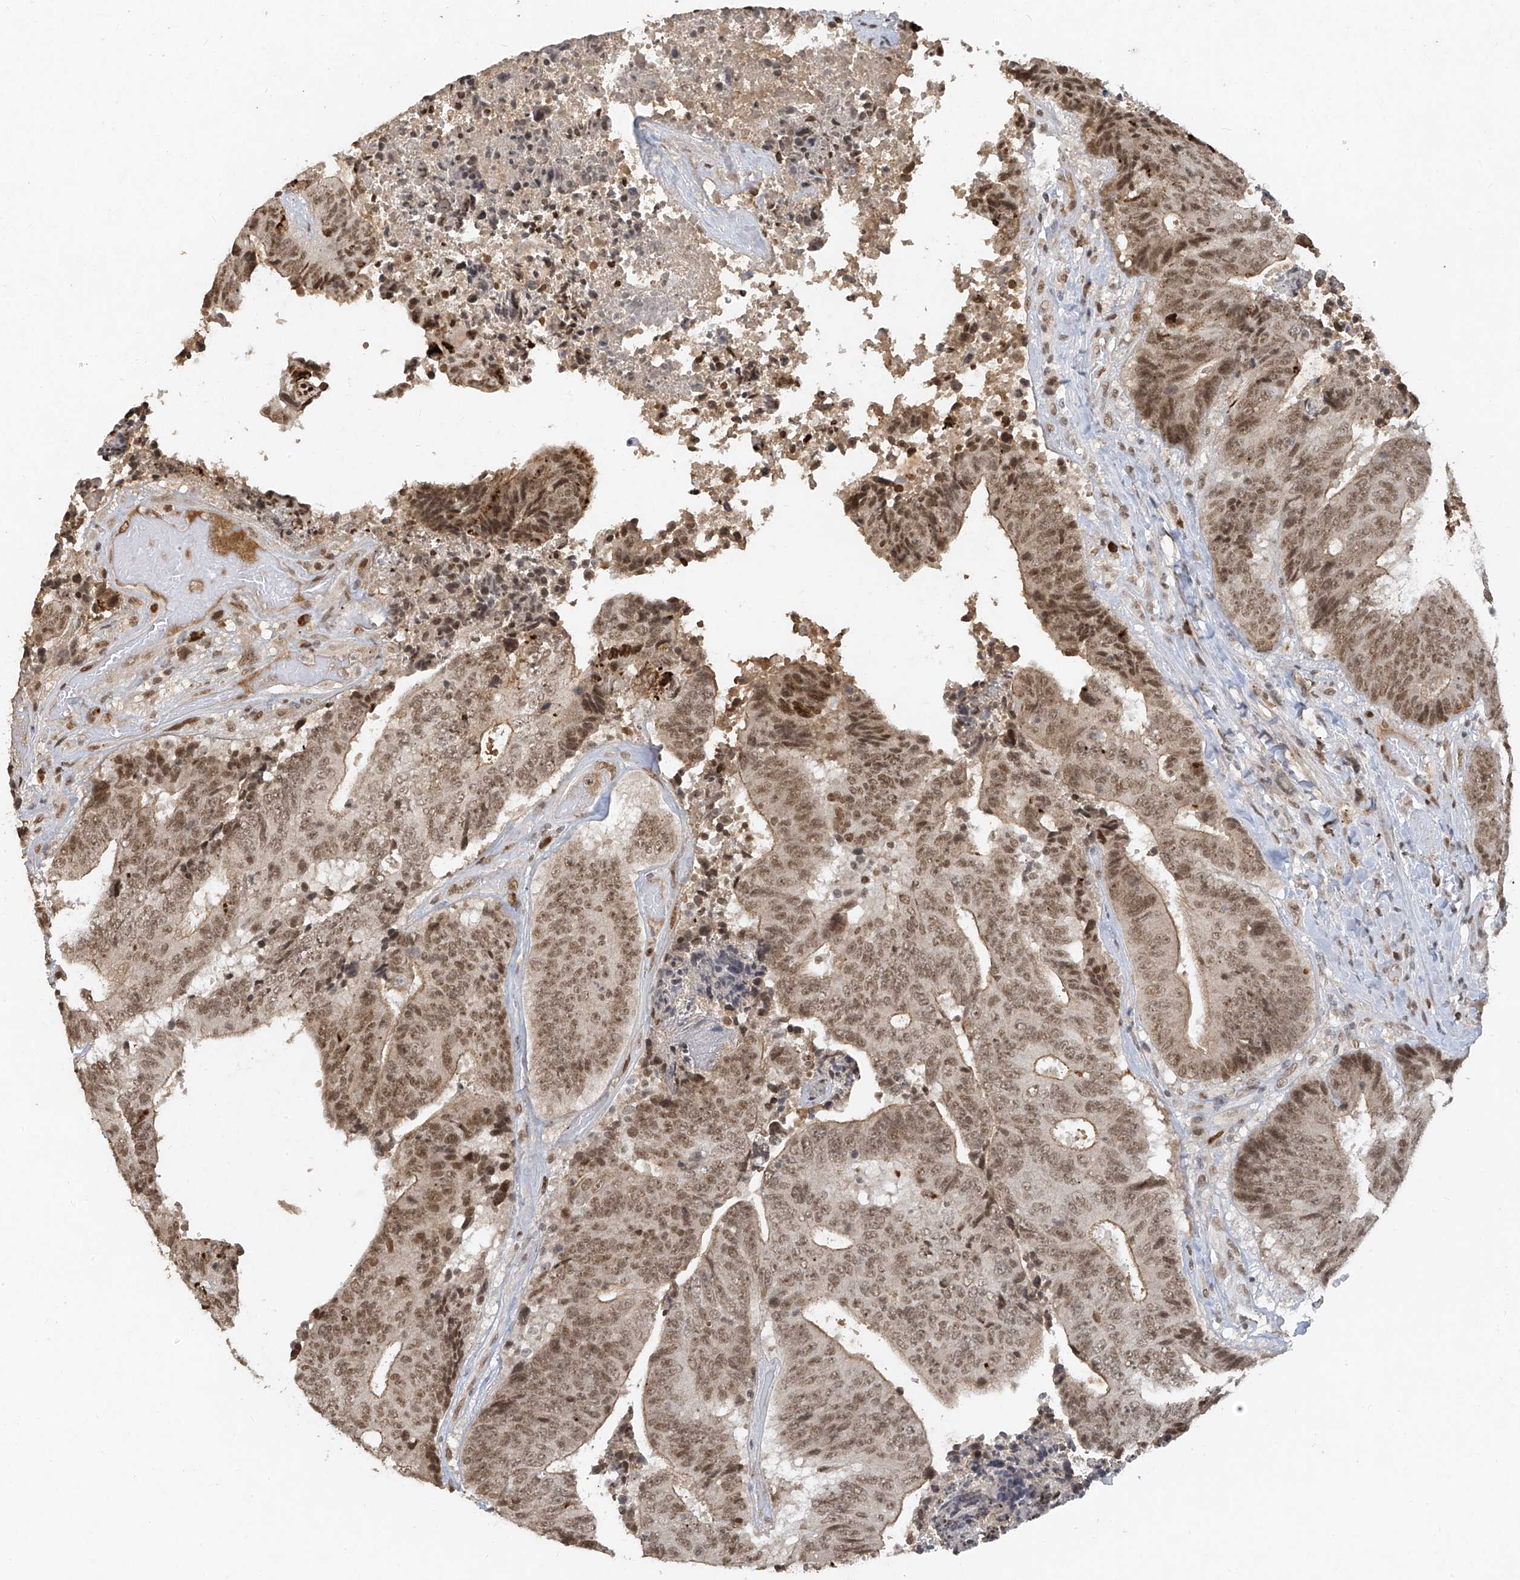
{"staining": {"intensity": "moderate", "quantity": ">75%", "location": "cytoplasmic/membranous,nuclear"}, "tissue": "colorectal cancer", "cell_type": "Tumor cells", "image_type": "cancer", "snomed": [{"axis": "morphology", "description": "Adenocarcinoma, NOS"}, {"axis": "topography", "description": "Rectum"}], "caption": "Immunohistochemistry (IHC) staining of colorectal cancer, which exhibits medium levels of moderate cytoplasmic/membranous and nuclear expression in approximately >75% of tumor cells indicating moderate cytoplasmic/membranous and nuclear protein staining. The staining was performed using DAB (3,3'-diaminobenzidine) (brown) for protein detection and nuclei were counterstained in hematoxylin (blue).", "gene": "ATRIP", "patient": {"sex": "male", "age": 72}}